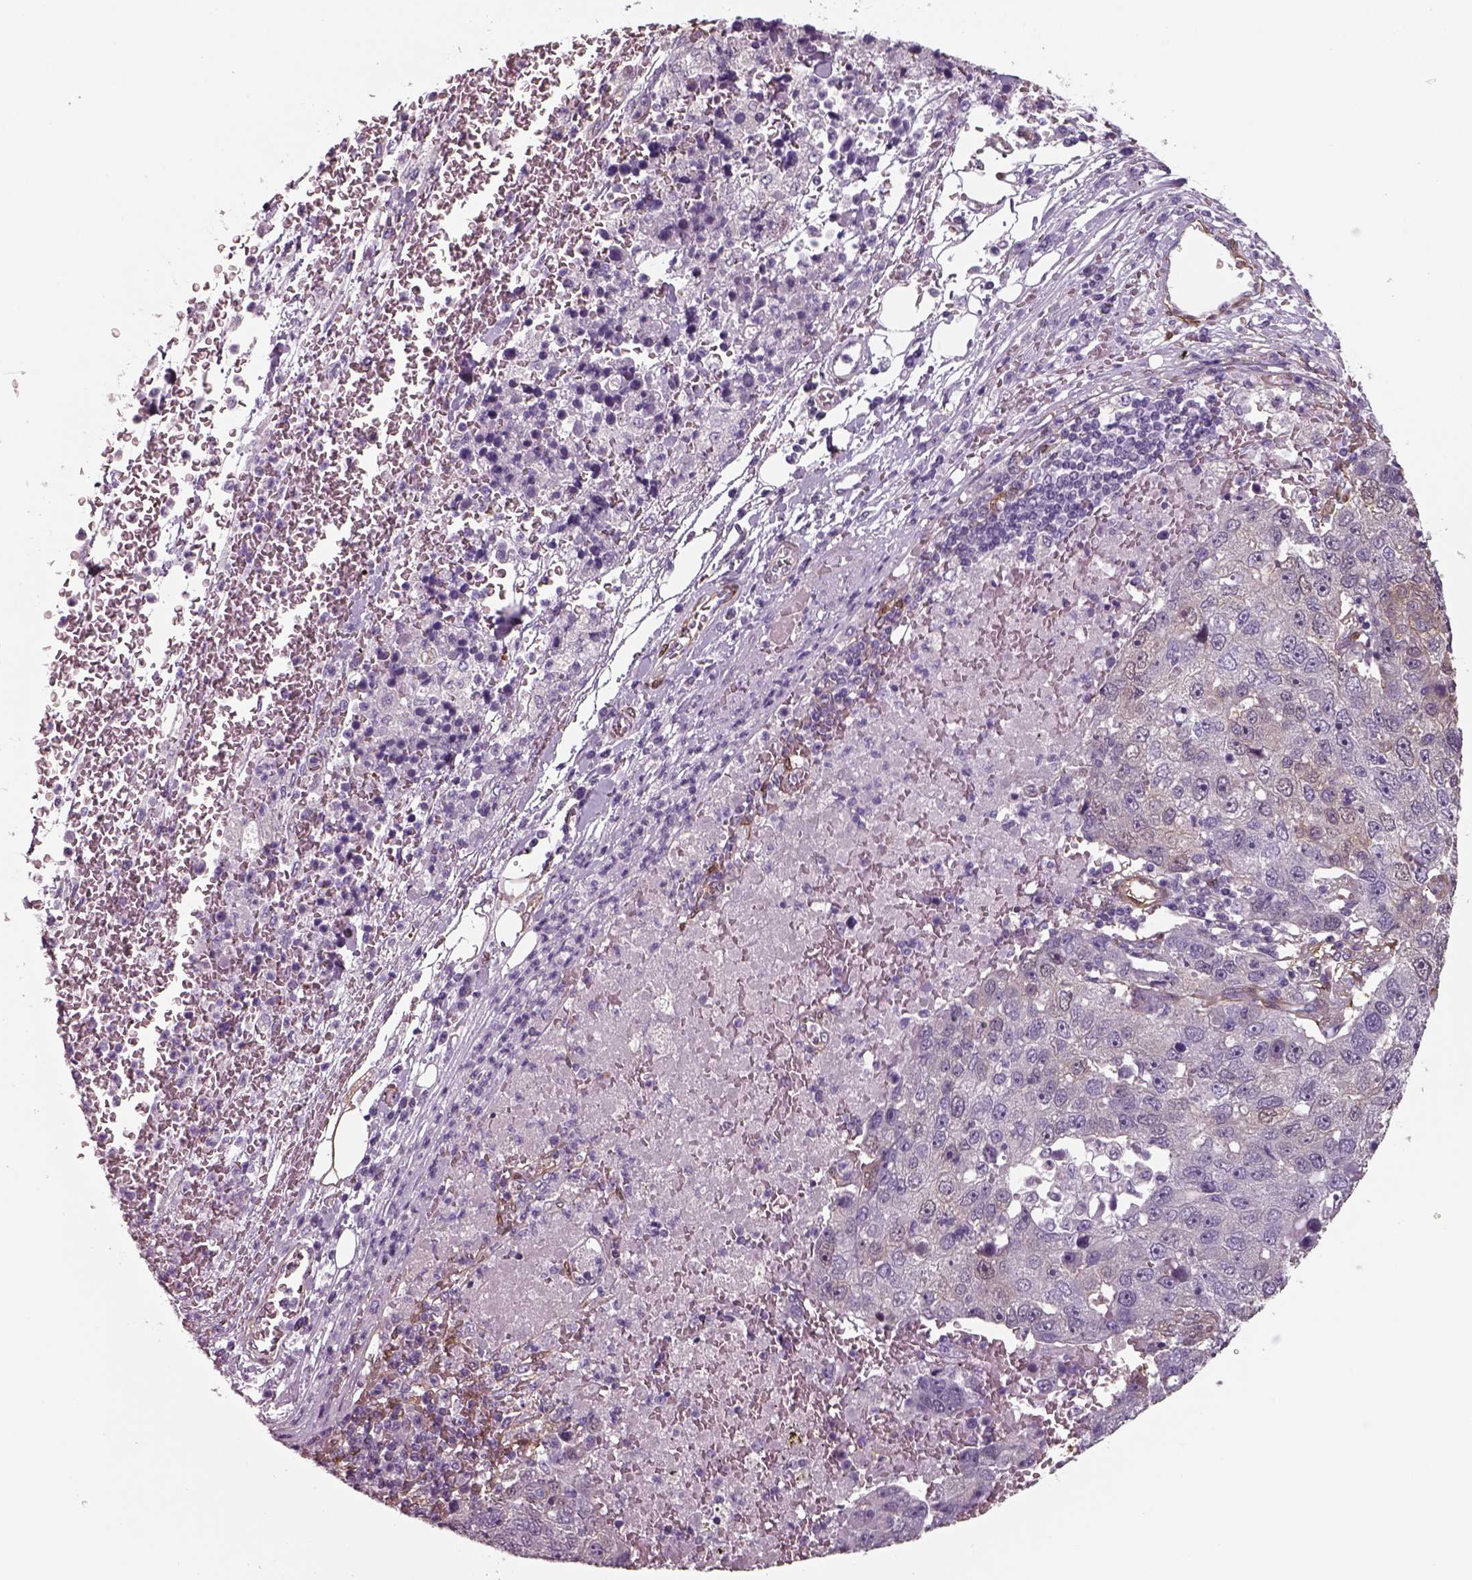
{"staining": {"intensity": "negative", "quantity": "none", "location": "none"}, "tissue": "pancreatic cancer", "cell_type": "Tumor cells", "image_type": "cancer", "snomed": [{"axis": "morphology", "description": "Adenocarcinoma, NOS"}, {"axis": "topography", "description": "Pancreas"}], "caption": "Immunohistochemistry image of neoplastic tissue: human pancreatic cancer stained with DAB reveals no significant protein expression in tumor cells.", "gene": "ISYNA1", "patient": {"sex": "female", "age": 61}}